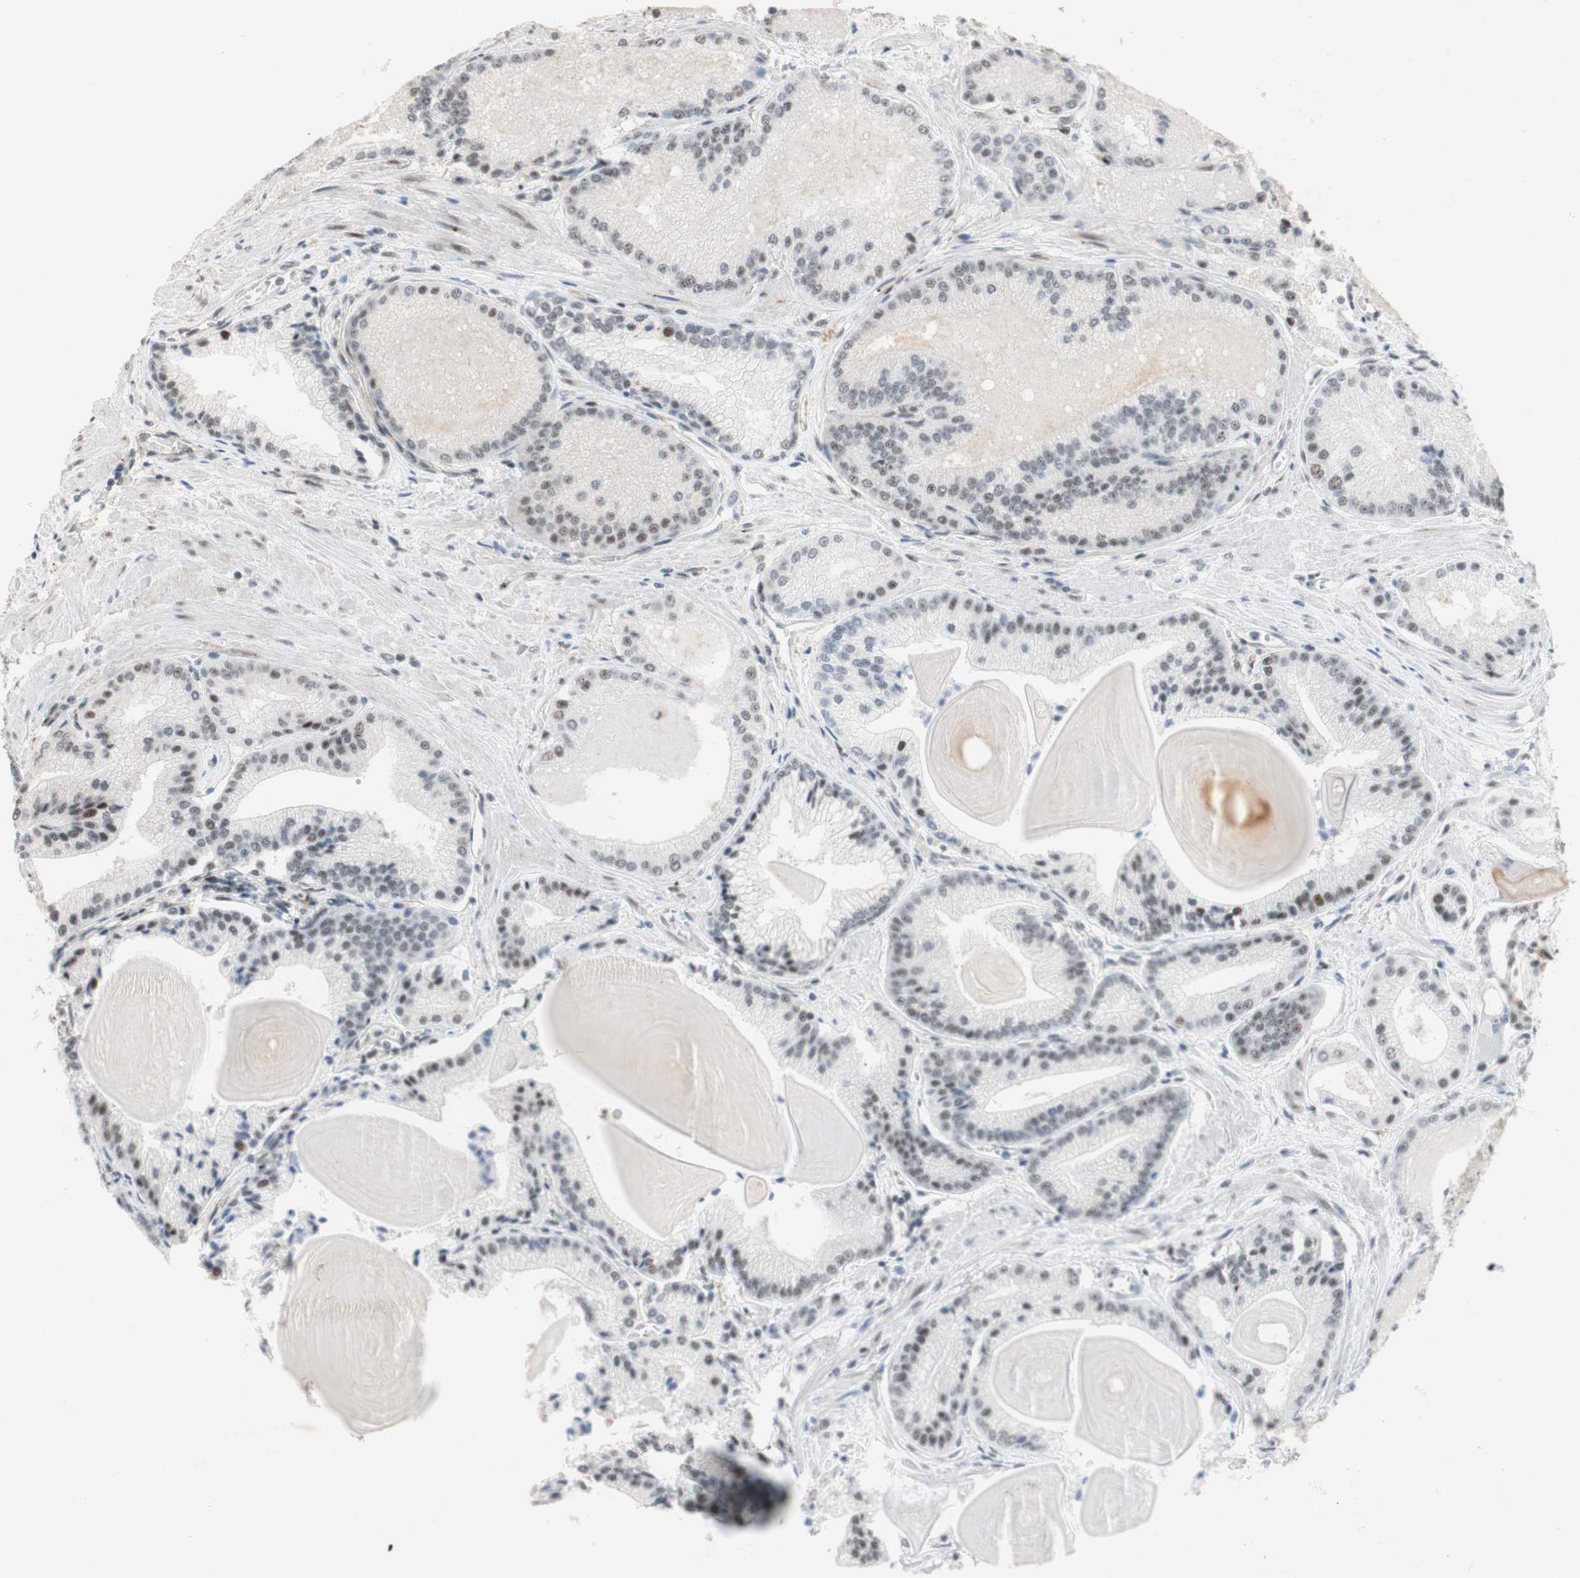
{"staining": {"intensity": "negative", "quantity": "none", "location": "none"}, "tissue": "prostate cancer", "cell_type": "Tumor cells", "image_type": "cancer", "snomed": [{"axis": "morphology", "description": "Adenocarcinoma, Low grade"}, {"axis": "topography", "description": "Prostate"}], "caption": "Immunohistochemical staining of low-grade adenocarcinoma (prostate) reveals no significant expression in tumor cells. (DAB immunohistochemistry (IHC) visualized using brightfield microscopy, high magnification).", "gene": "SAP18", "patient": {"sex": "male", "age": 59}}